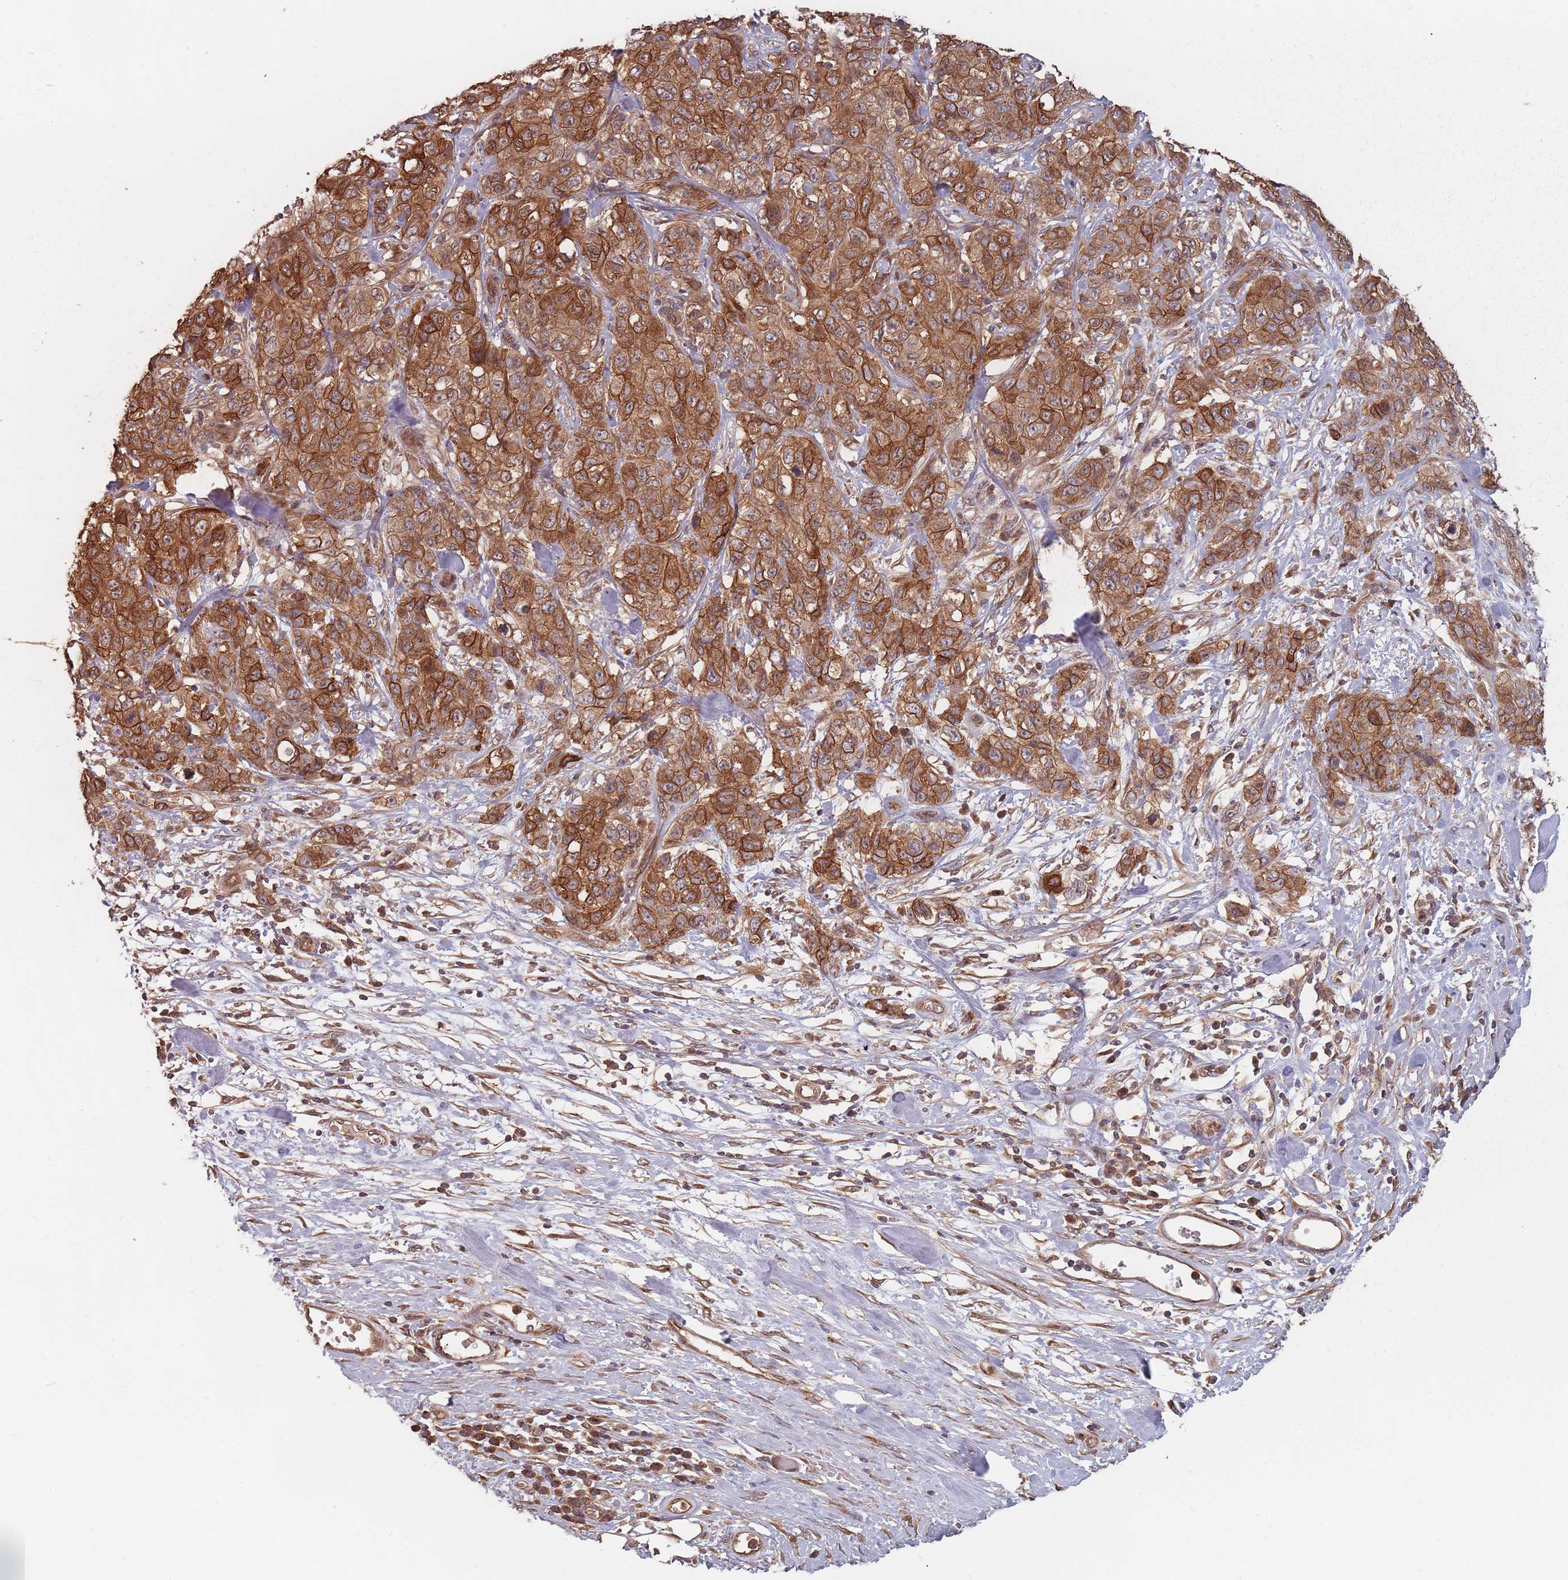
{"staining": {"intensity": "strong", "quantity": ">75%", "location": "cytoplasmic/membranous"}, "tissue": "stomach cancer", "cell_type": "Tumor cells", "image_type": "cancer", "snomed": [{"axis": "morphology", "description": "Adenocarcinoma, NOS"}, {"axis": "topography", "description": "Stomach"}], "caption": "Human stomach cancer stained with a protein marker shows strong staining in tumor cells.", "gene": "C3orf14", "patient": {"sex": "male", "age": 48}}